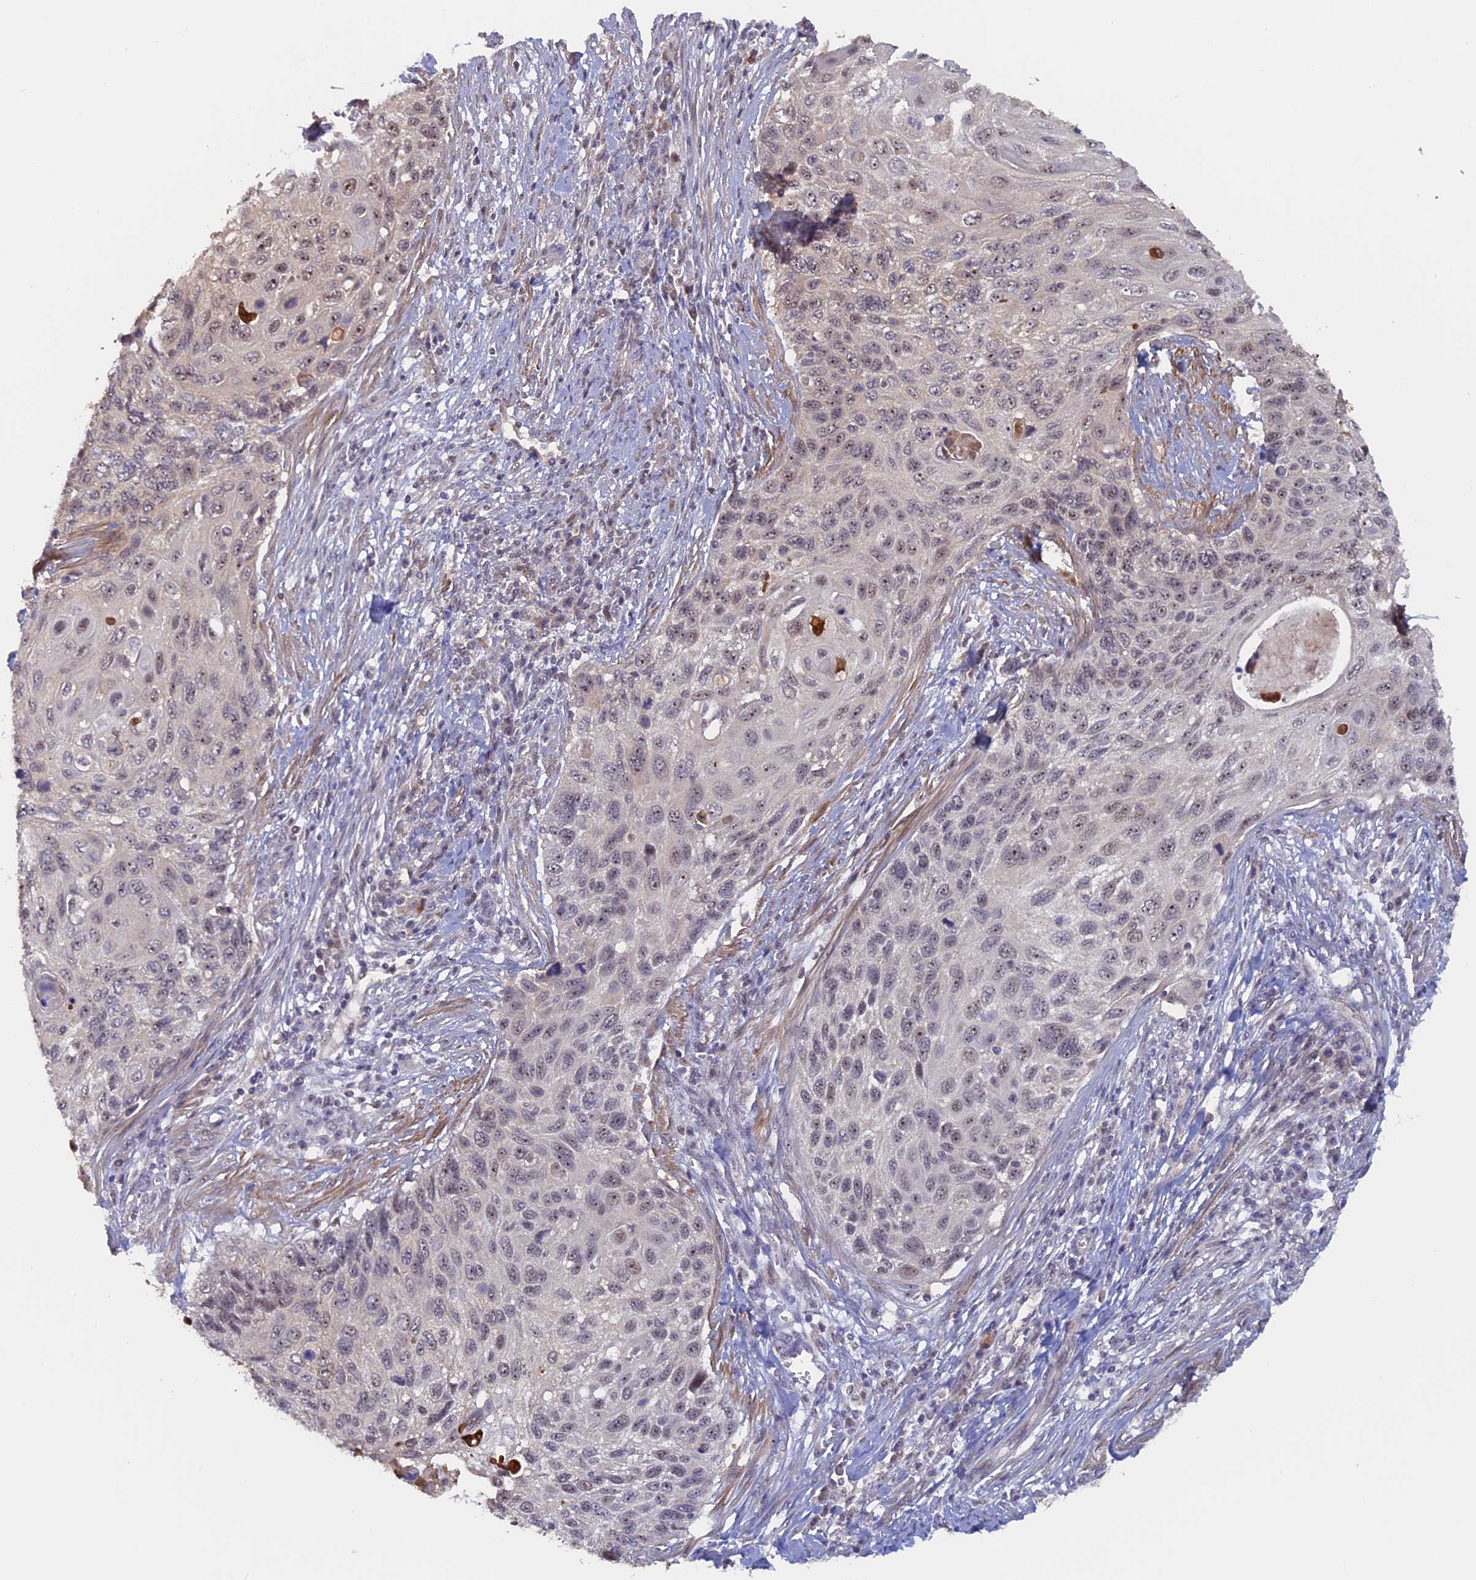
{"staining": {"intensity": "weak", "quantity": "25%-75%", "location": "nuclear"}, "tissue": "cervical cancer", "cell_type": "Tumor cells", "image_type": "cancer", "snomed": [{"axis": "morphology", "description": "Squamous cell carcinoma, NOS"}, {"axis": "topography", "description": "Cervix"}], "caption": "Weak nuclear expression is identified in about 25%-75% of tumor cells in cervical squamous cell carcinoma.", "gene": "FAM98C", "patient": {"sex": "female", "age": 70}}